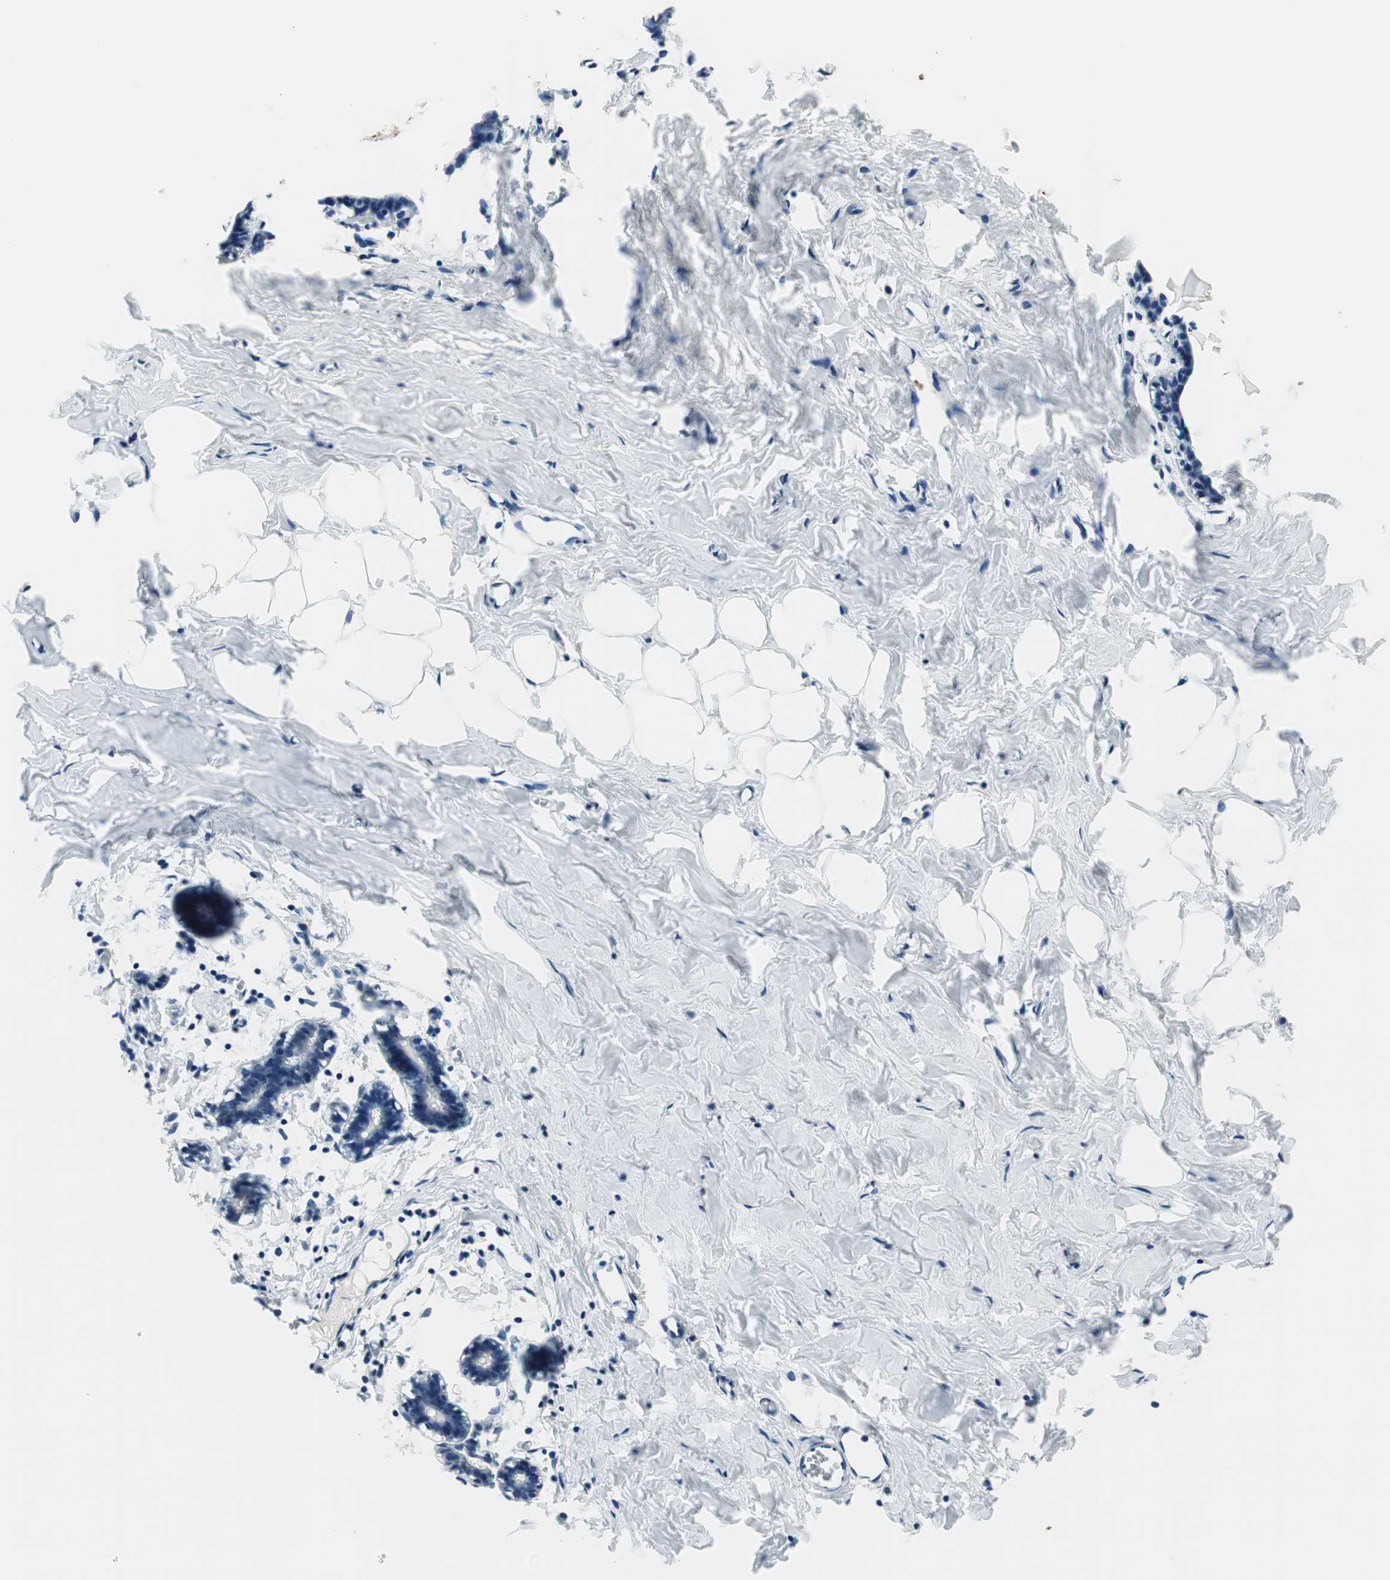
{"staining": {"intensity": "moderate", "quantity": "25%-75%", "location": "nuclear"}, "tissue": "breast", "cell_type": "Adipocytes", "image_type": "normal", "snomed": [{"axis": "morphology", "description": "Normal tissue, NOS"}, {"axis": "topography", "description": "Breast"}], "caption": "High-power microscopy captured an IHC micrograph of normal breast, revealing moderate nuclear expression in approximately 25%-75% of adipocytes. The staining is performed using DAB brown chromogen to label protein expression. The nuclei are counter-stained blue using hematoxylin.", "gene": "RFC1", "patient": {"sex": "female", "age": 27}}